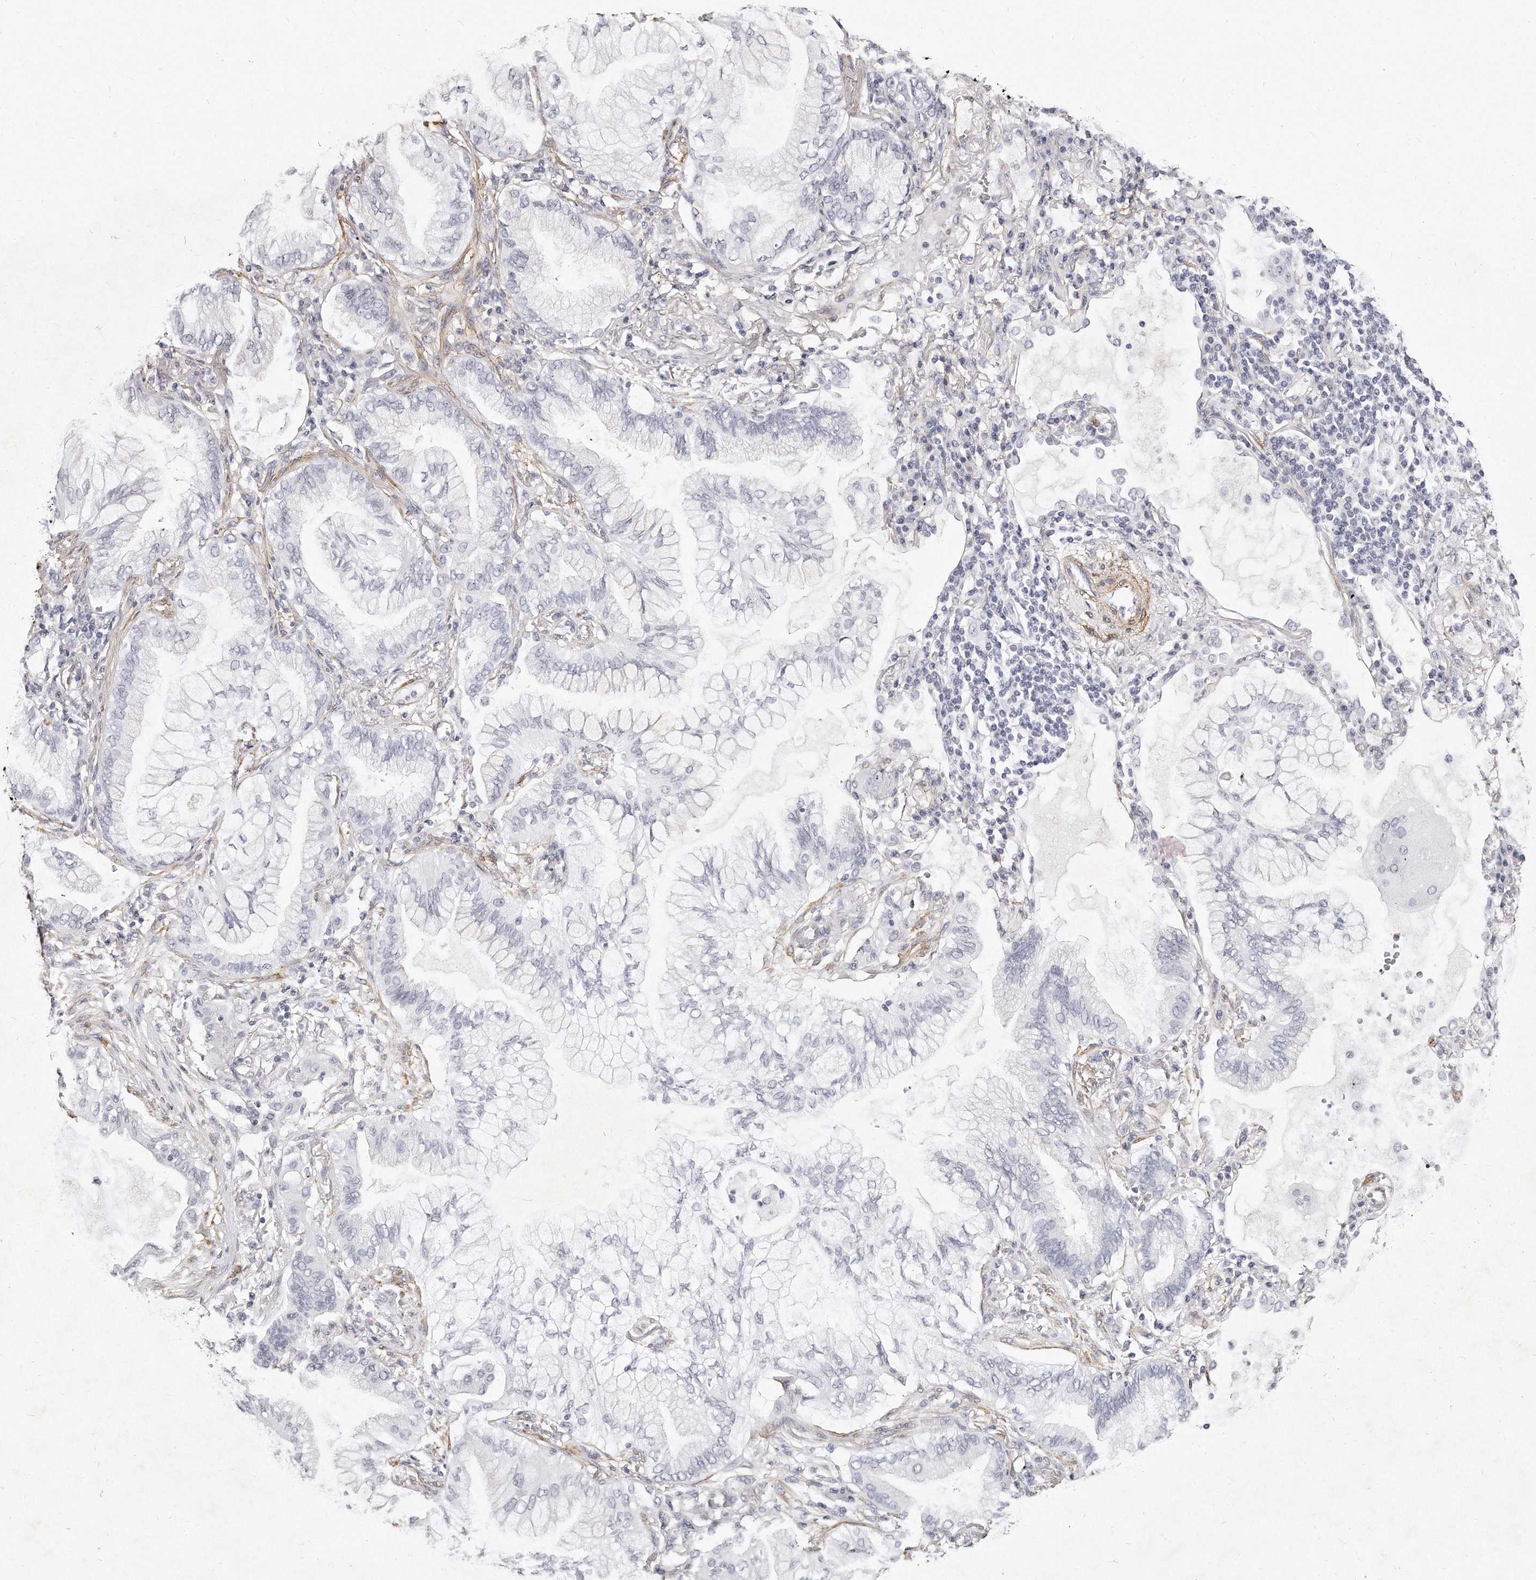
{"staining": {"intensity": "negative", "quantity": "none", "location": "none"}, "tissue": "lung cancer", "cell_type": "Tumor cells", "image_type": "cancer", "snomed": [{"axis": "morphology", "description": "Adenocarcinoma, NOS"}, {"axis": "topography", "description": "Lung"}], "caption": "DAB immunohistochemical staining of human lung cancer exhibits no significant positivity in tumor cells.", "gene": "LMOD1", "patient": {"sex": "female", "age": 70}}